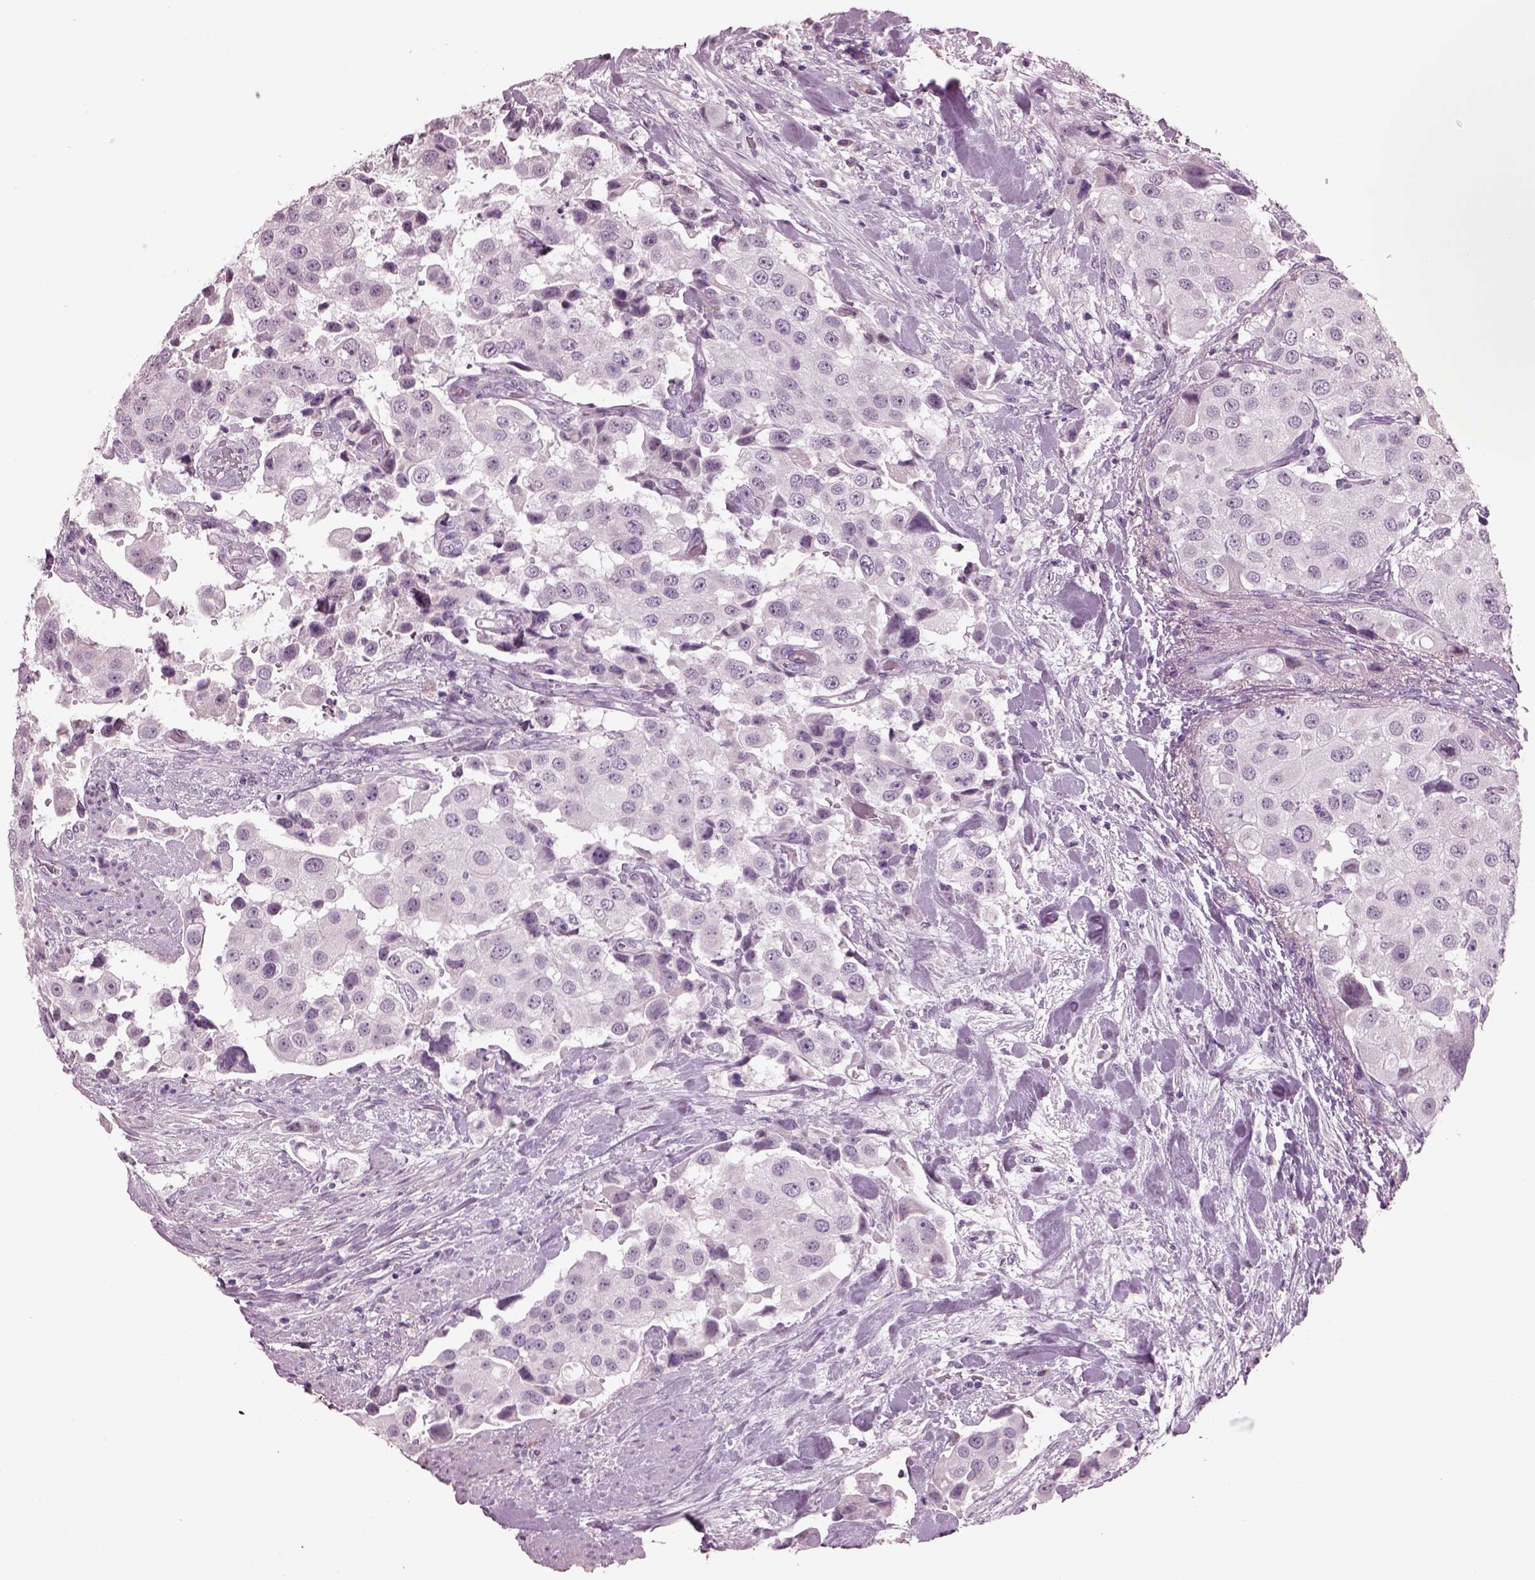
{"staining": {"intensity": "negative", "quantity": "none", "location": "none"}, "tissue": "urothelial cancer", "cell_type": "Tumor cells", "image_type": "cancer", "snomed": [{"axis": "morphology", "description": "Urothelial carcinoma, High grade"}, {"axis": "topography", "description": "Urinary bladder"}], "caption": "Immunohistochemical staining of human urothelial cancer shows no significant staining in tumor cells. (DAB (3,3'-diaminobenzidine) immunohistochemistry (IHC) with hematoxylin counter stain).", "gene": "CYLC1", "patient": {"sex": "female", "age": 64}}